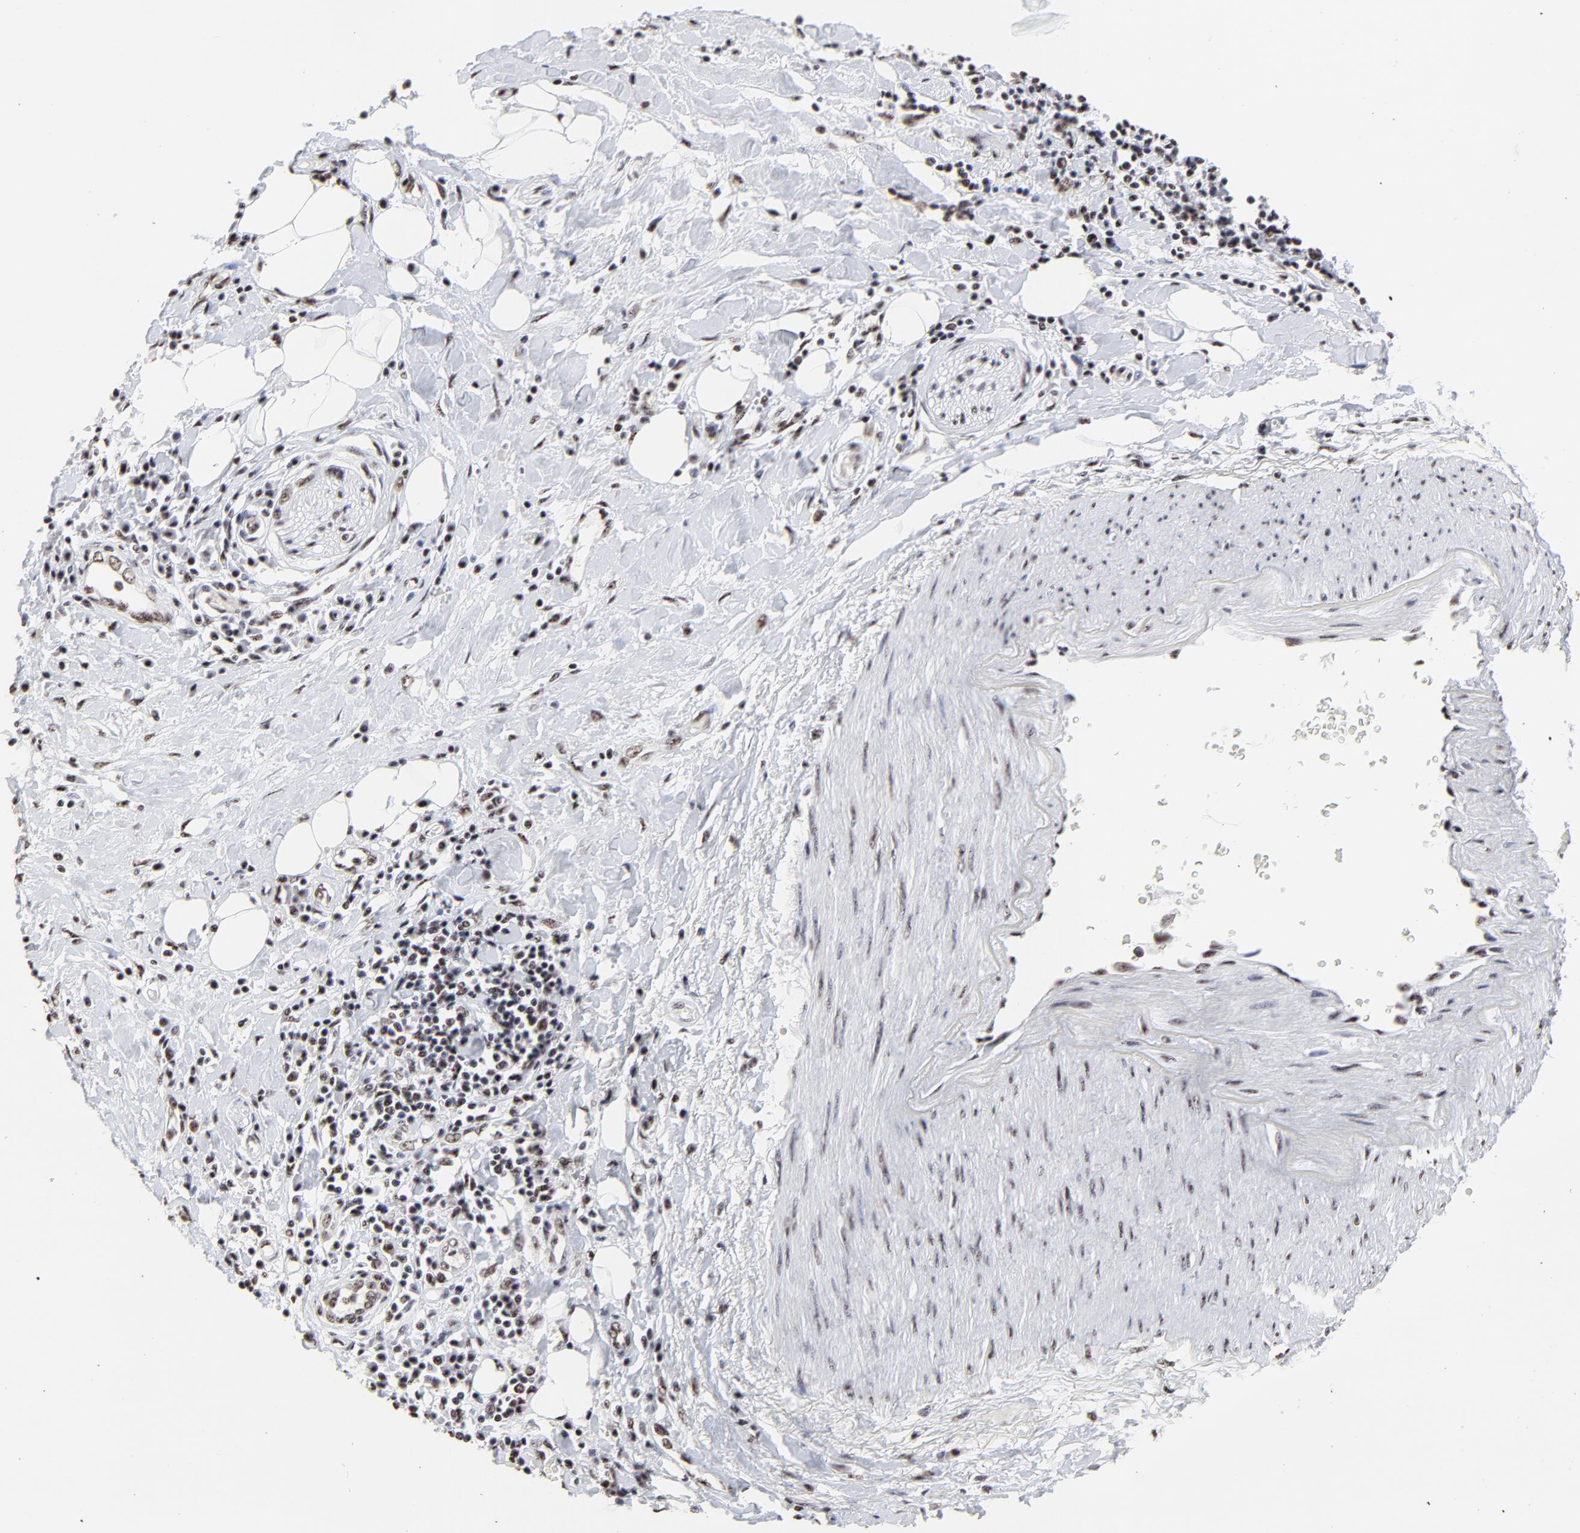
{"staining": {"intensity": "weak", "quantity": ">75%", "location": "nuclear"}, "tissue": "pancreatic cancer", "cell_type": "Tumor cells", "image_type": "cancer", "snomed": [{"axis": "morphology", "description": "Adenocarcinoma, NOS"}, {"axis": "topography", "description": "Pancreas"}], "caption": "Immunohistochemical staining of human pancreatic adenocarcinoma exhibits low levels of weak nuclear expression in approximately >75% of tumor cells. (Brightfield microscopy of DAB IHC at high magnification).", "gene": "MBD4", "patient": {"sex": "female", "age": 64}}